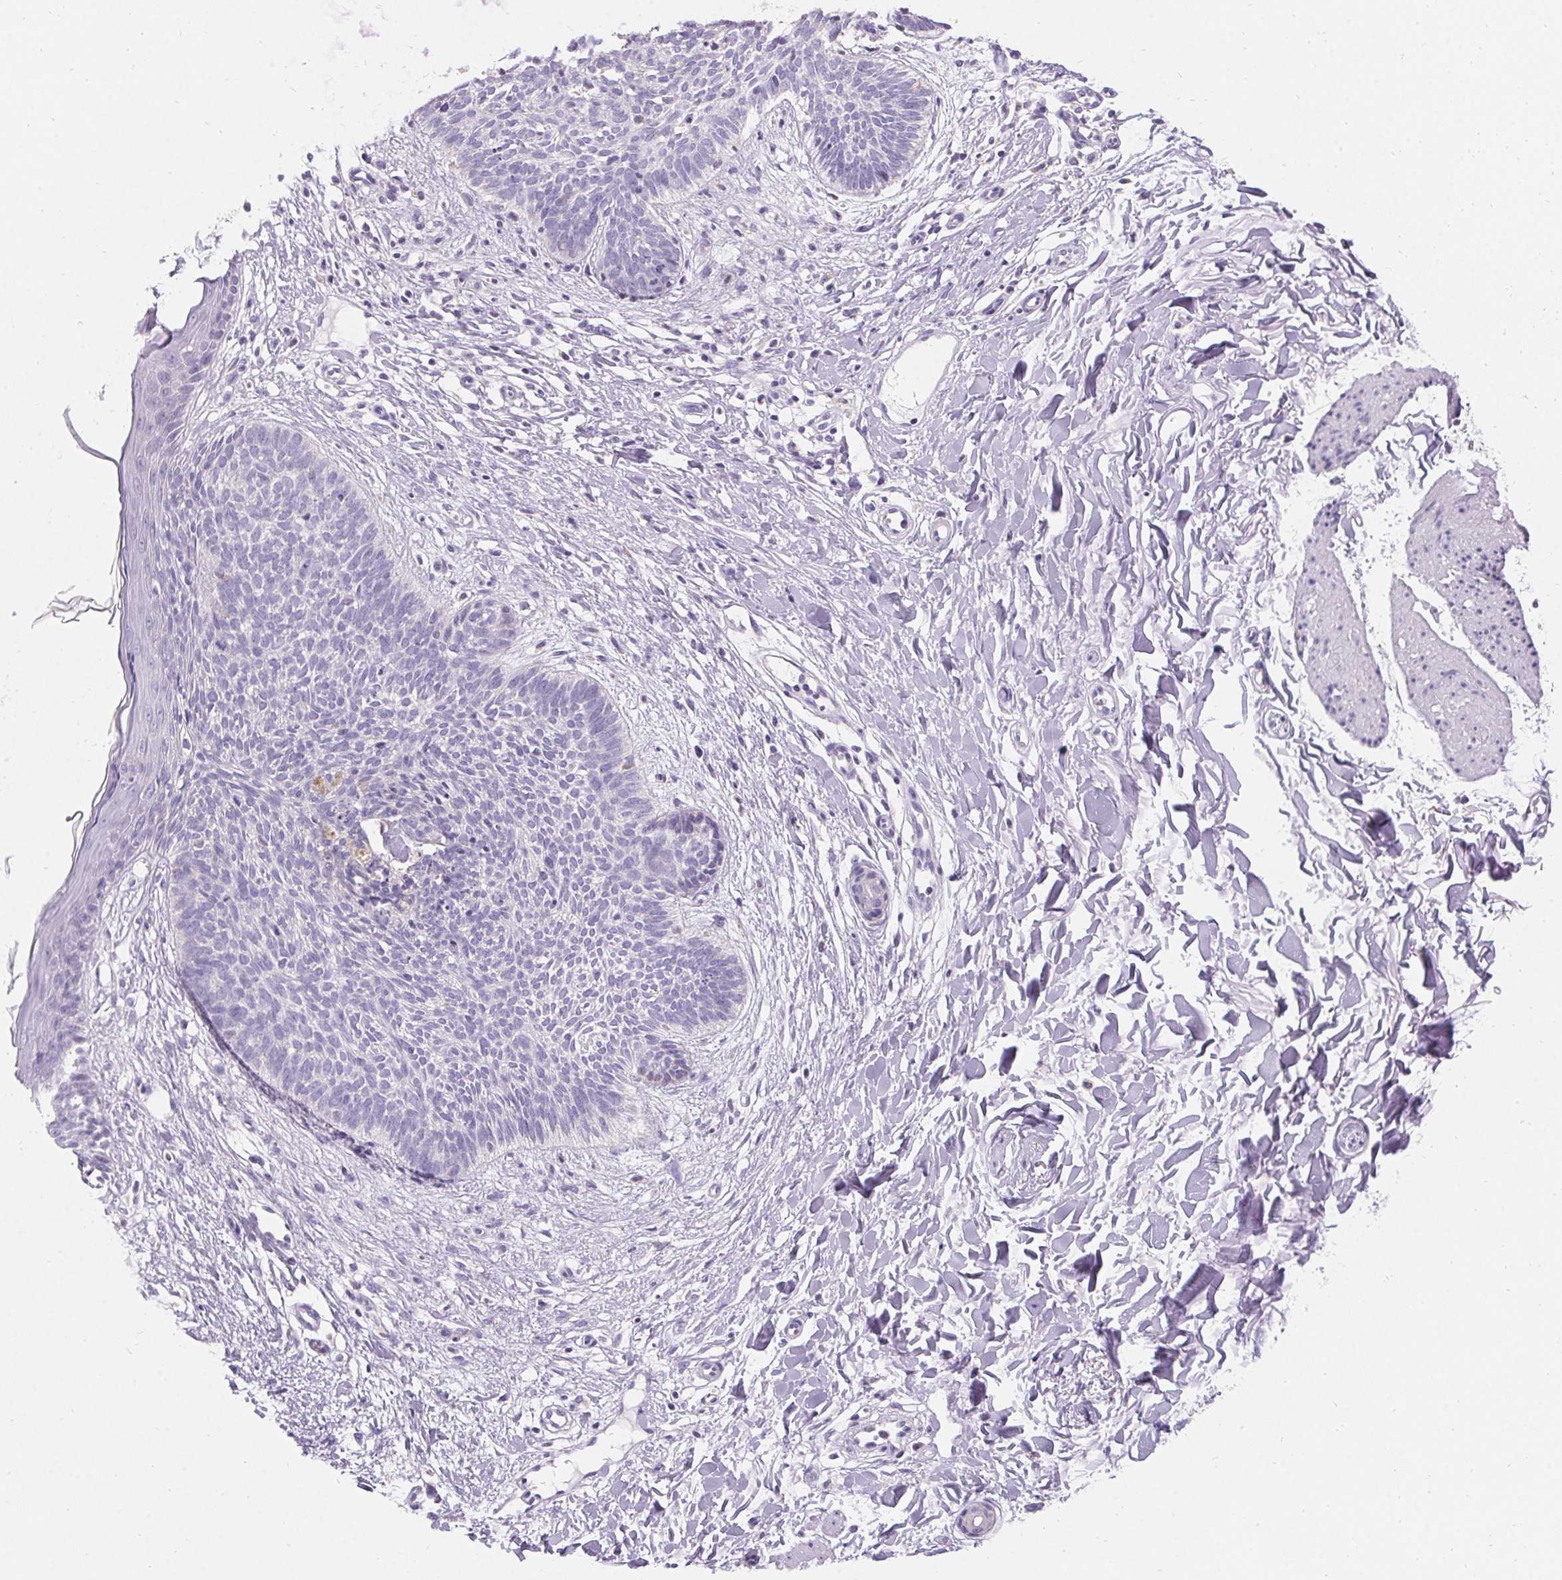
{"staining": {"intensity": "negative", "quantity": "none", "location": "none"}, "tissue": "skin cancer", "cell_type": "Tumor cells", "image_type": "cancer", "snomed": [{"axis": "morphology", "description": "Basal cell carcinoma"}, {"axis": "topography", "description": "Skin"}], "caption": "The histopathology image exhibits no significant positivity in tumor cells of skin cancer (basal cell carcinoma).", "gene": "ASGR2", "patient": {"sex": "female", "age": 84}}